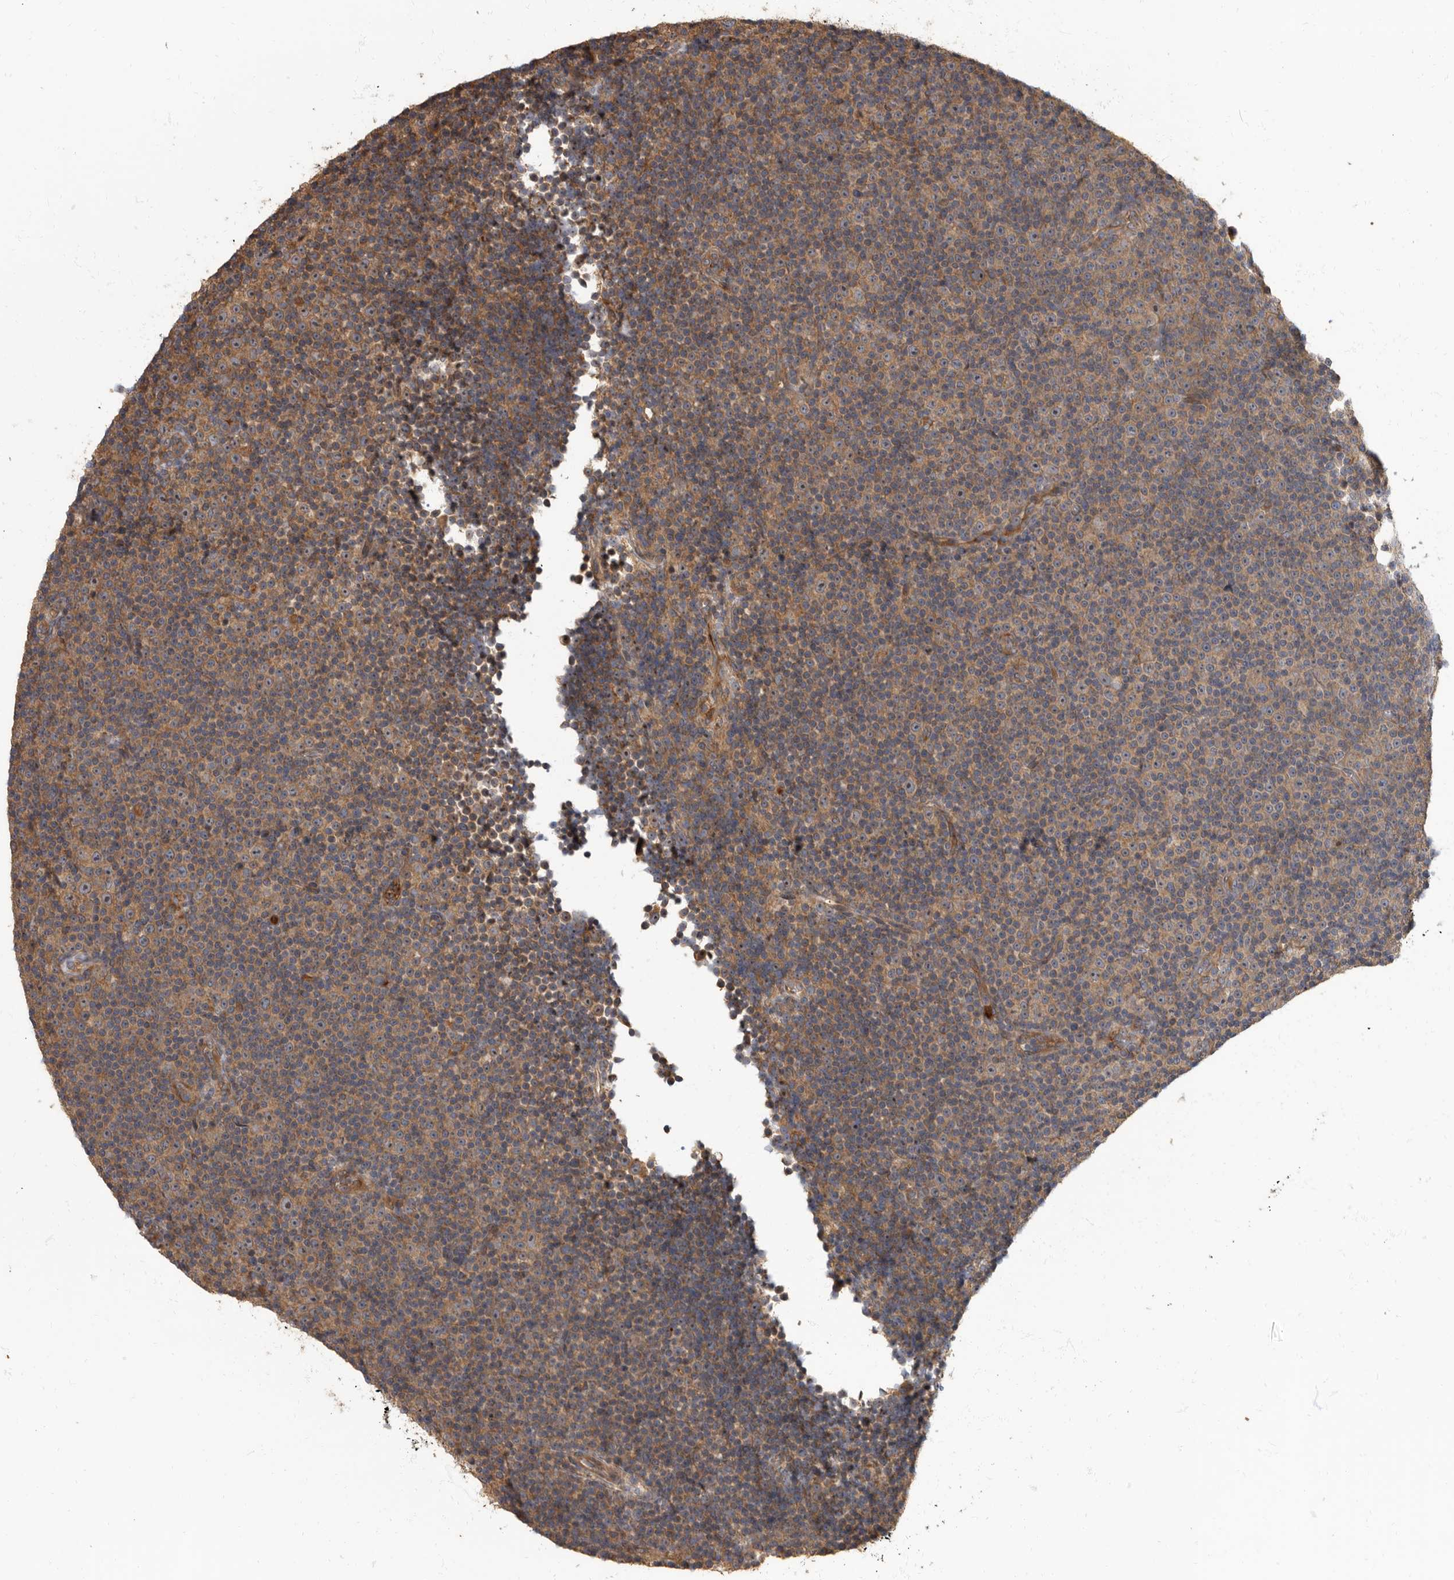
{"staining": {"intensity": "weak", "quantity": ">75%", "location": "cytoplasmic/membranous"}, "tissue": "lymphoma", "cell_type": "Tumor cells", "image_type": "cancer", "snomed": [{"axis": "morphology", "description": "Malignant lymphoma, non-Hodgkin's type, Low grade"}, {"axis": "topography", "description": "Lymph node"}], "caption": "Human malignant lymphoma, non-Hodgkin's type (low-grade) stained for a protein (brown) exhibits weak cytoplasmic/membranous positive staining in approximately >75% of tumor cells.", "gene": "DAAM1", "patient": {"sex": "female", "age": 67}}